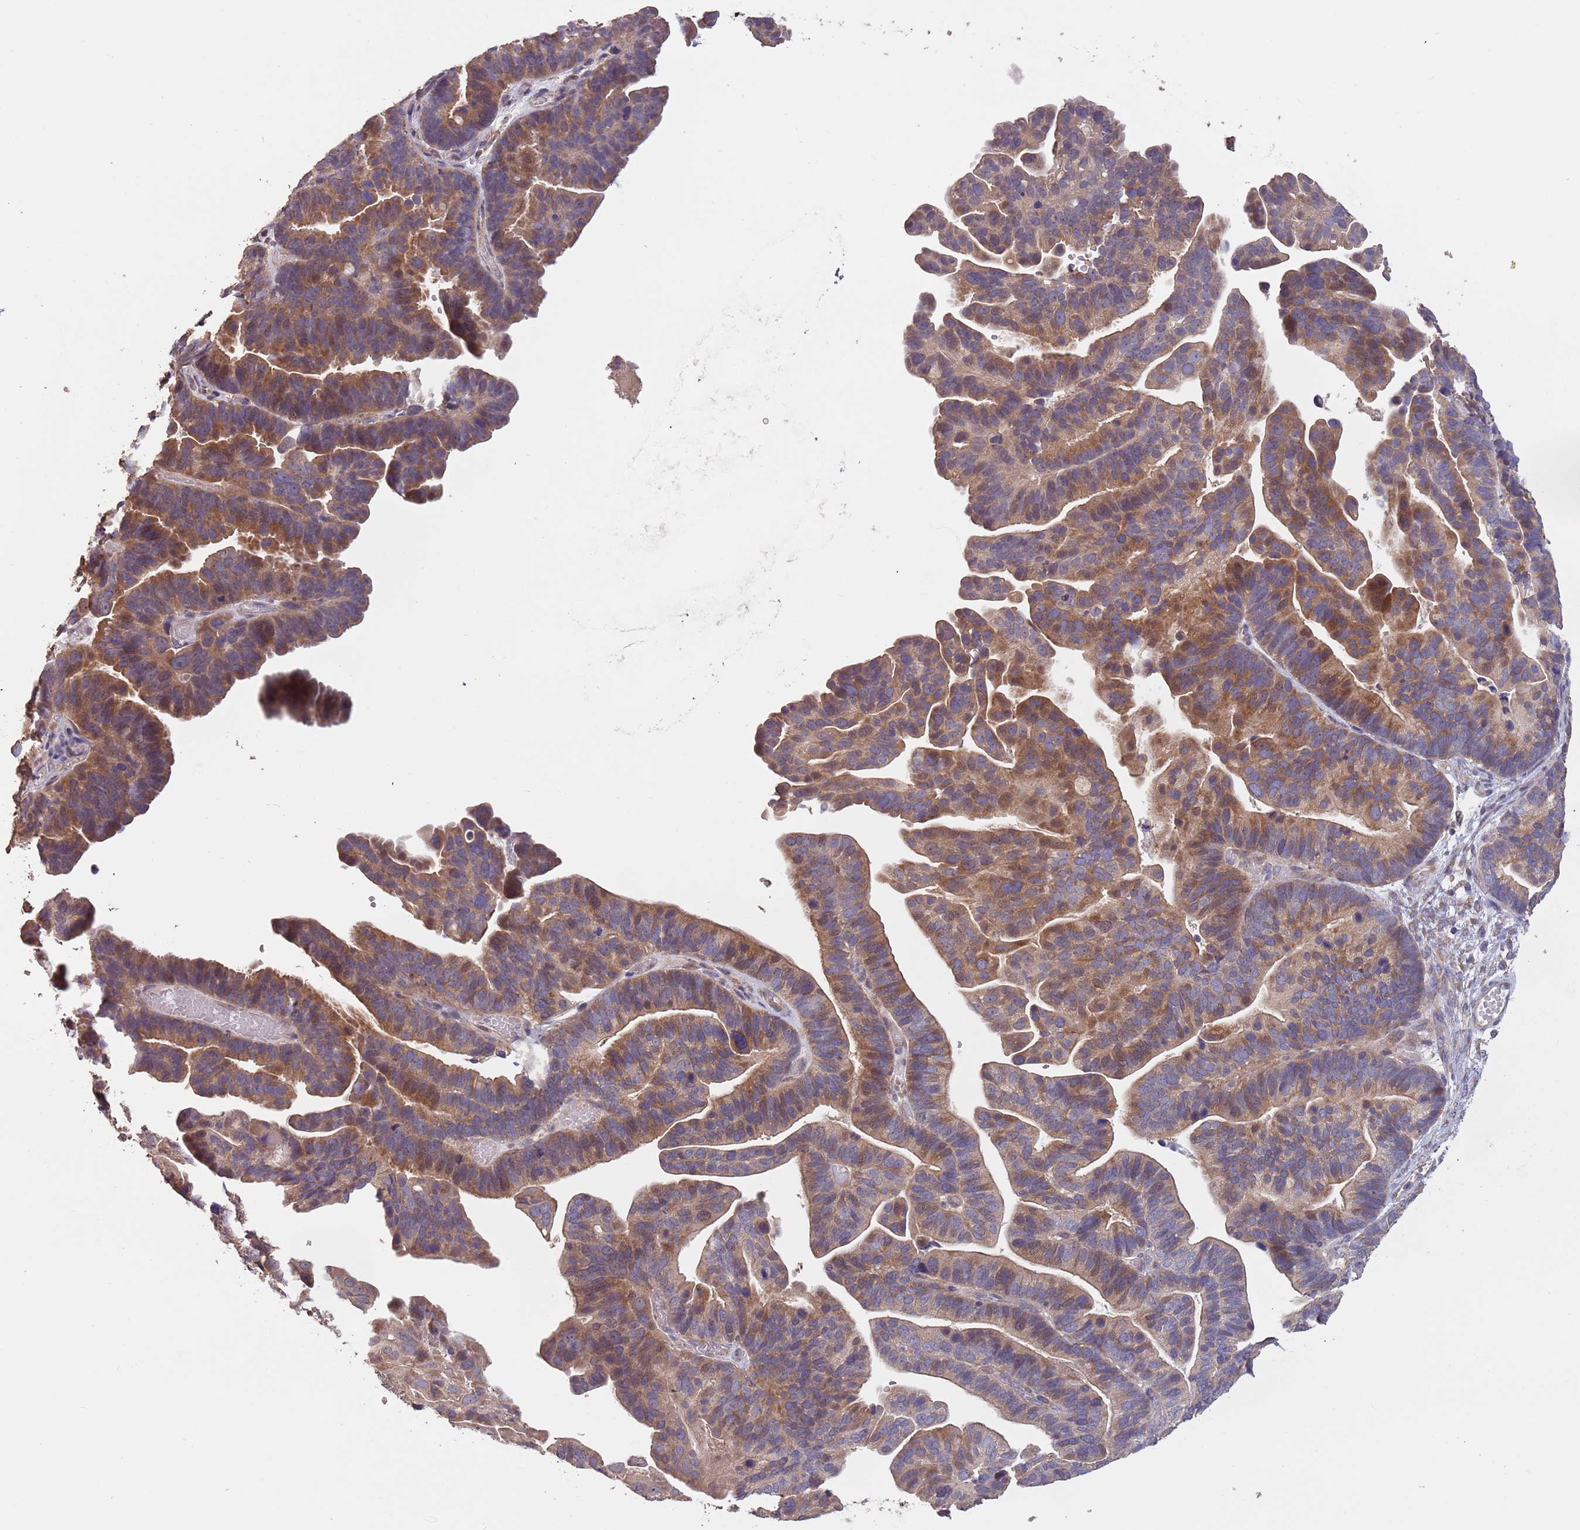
{"staining": {"intensity": "moderate", "quantity": ">75%", "location": "cytoplasmic/membranous"}, "tissue": "ovarian cancer", "cell_type": "Tumor cells", "image_type": "cancer", "snomed": [{"axis": "morphology", "description": "Cystadenocarcinoma, serous, NOS"}, {"axis": "topography", "description": "Ovary"}], "caption": "Protein staining of ovarian cancer tissue exhibits moderate cytoplasmic/membranous staining in about >75% of tumor cells. (Brightfield microscopy of DAB IHC at high magnification).", "gene": "MBD3L1", "patient": {"sex": "female", "age": 56}}